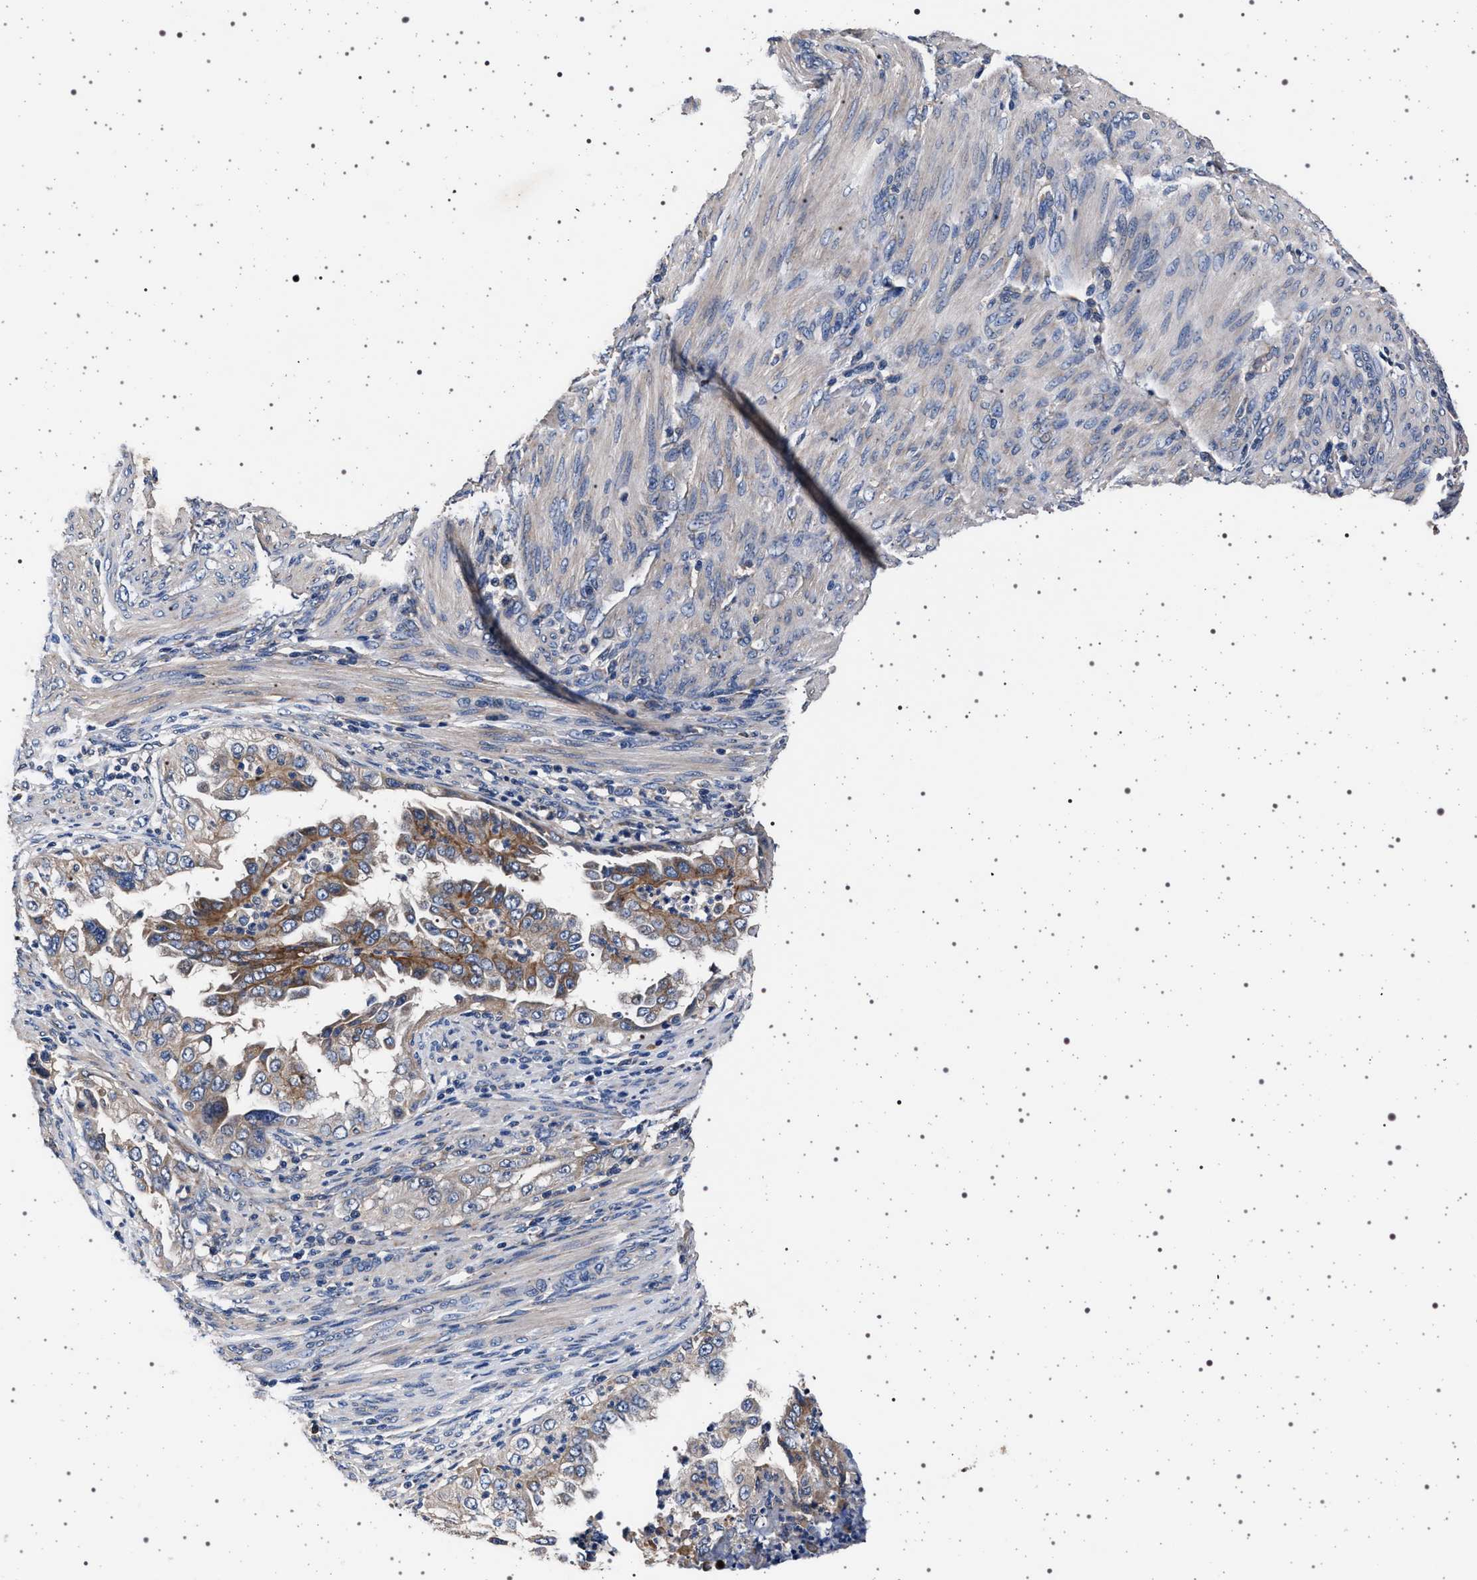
{"staining": {"intensity": "moderate", "quantity": "<25%", "location": "cytoplasmic/membranous"}, "tissue": "endometrial cancer", "cell_type": "Tumor cells", "image_type": "cancer", "snomed": [{"axis": "morphology", "description": "Adenocarcinoma, NOS"}, {"axis": "topography", "description": "Endometrium"}], "caption": "IHC (DAB) staining of endometrial adenocarcinoma reveals moderate cytoplasmic/membranous protein expression in about <25% of tumor cells.", "gene": "MAP3K2", "patient": {"sex": "female", "age": 85}}